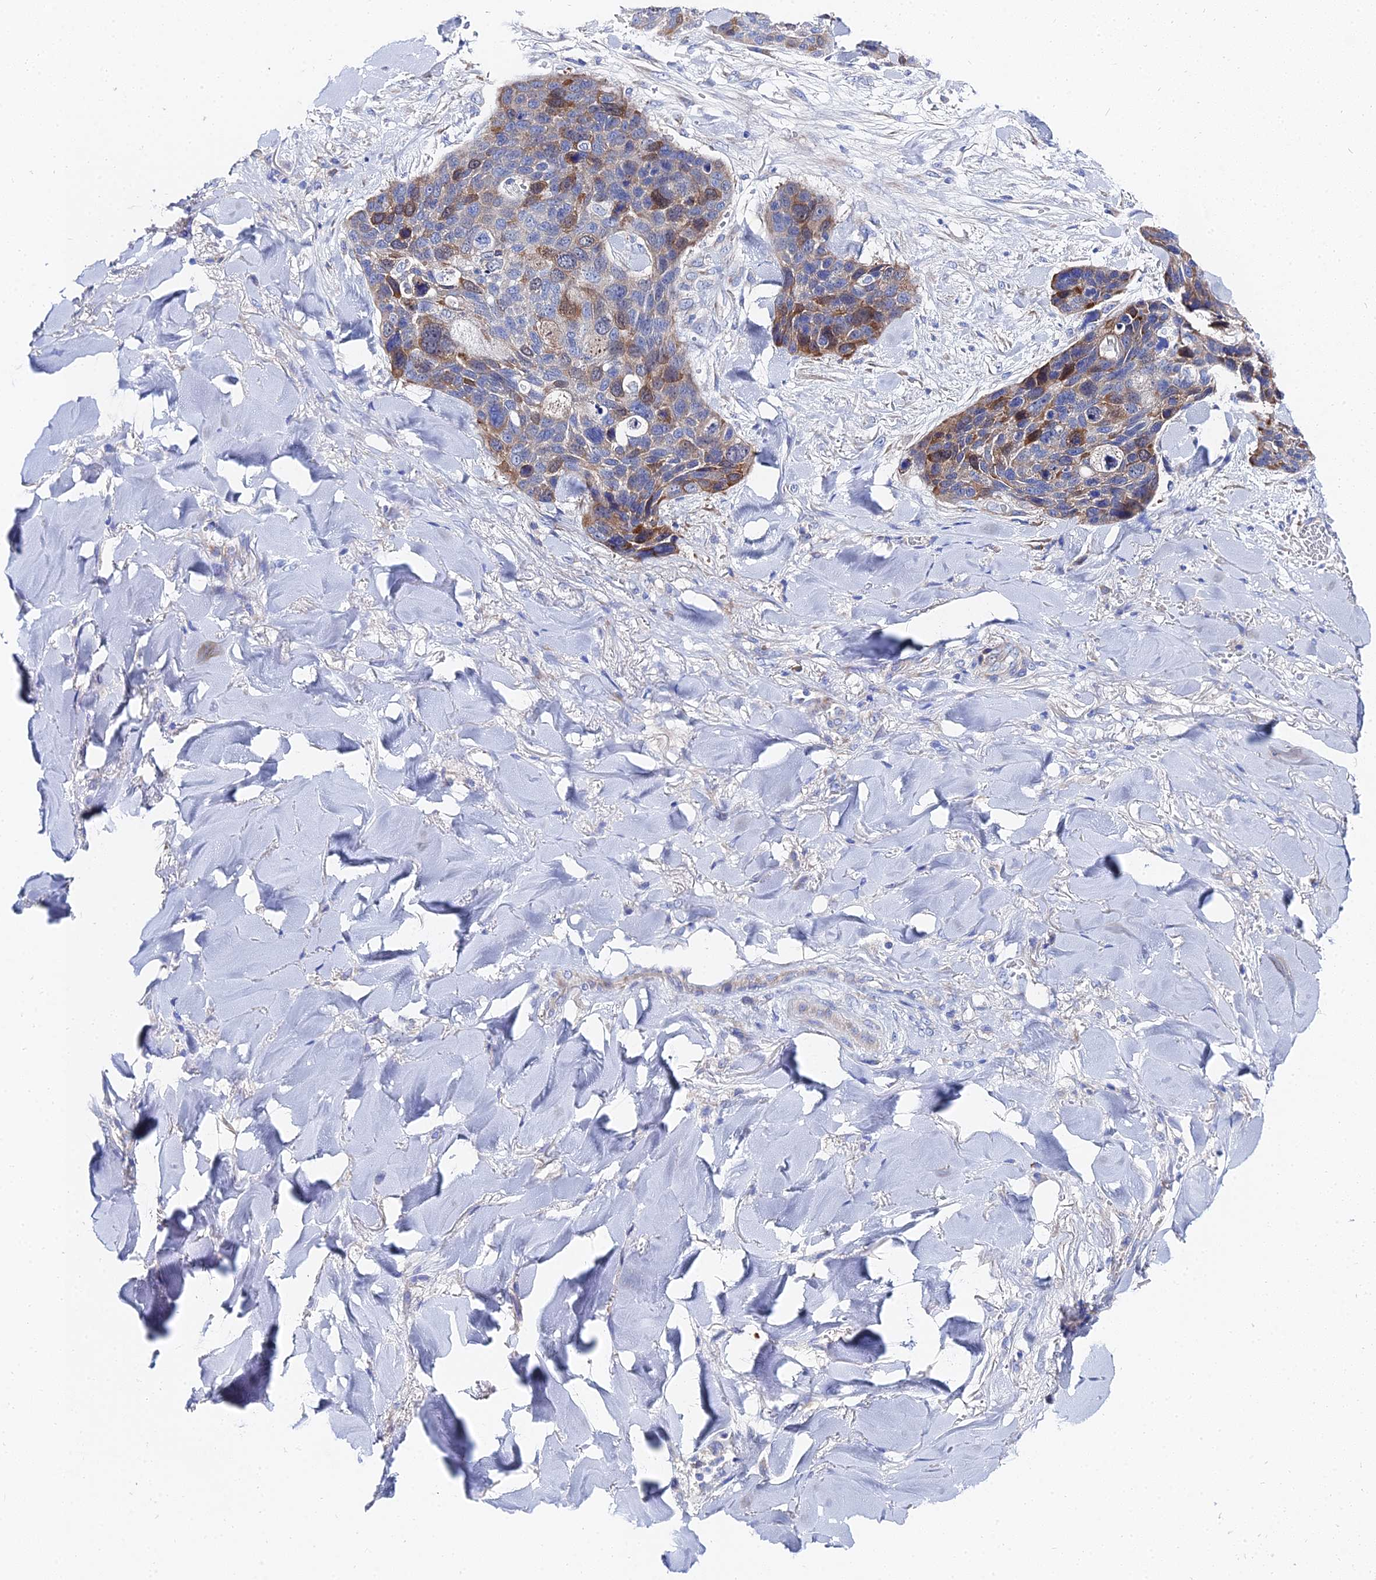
{"staining": {"intensity": "moderate", "quantity": "<25%", "location": "cytoplasmic/membranous"}, "tissue": "skin cancer", "cell_type": "Tumor cells", "image_type": "cancer", "snomed": [{"axis": "morphology", "description": "Basal cell carcinoma"}, {"axis": "topography", "description": "Skin"}], "caption": "High-power microscopy captured an IHC micrograph of basal cell carcinoma (skin), revealing moderate cytoplasmic/membranous positivity in about <25% of tumor cells.", "gene": "PTTG1", "patient": {"sex": "female", "age": 74}}